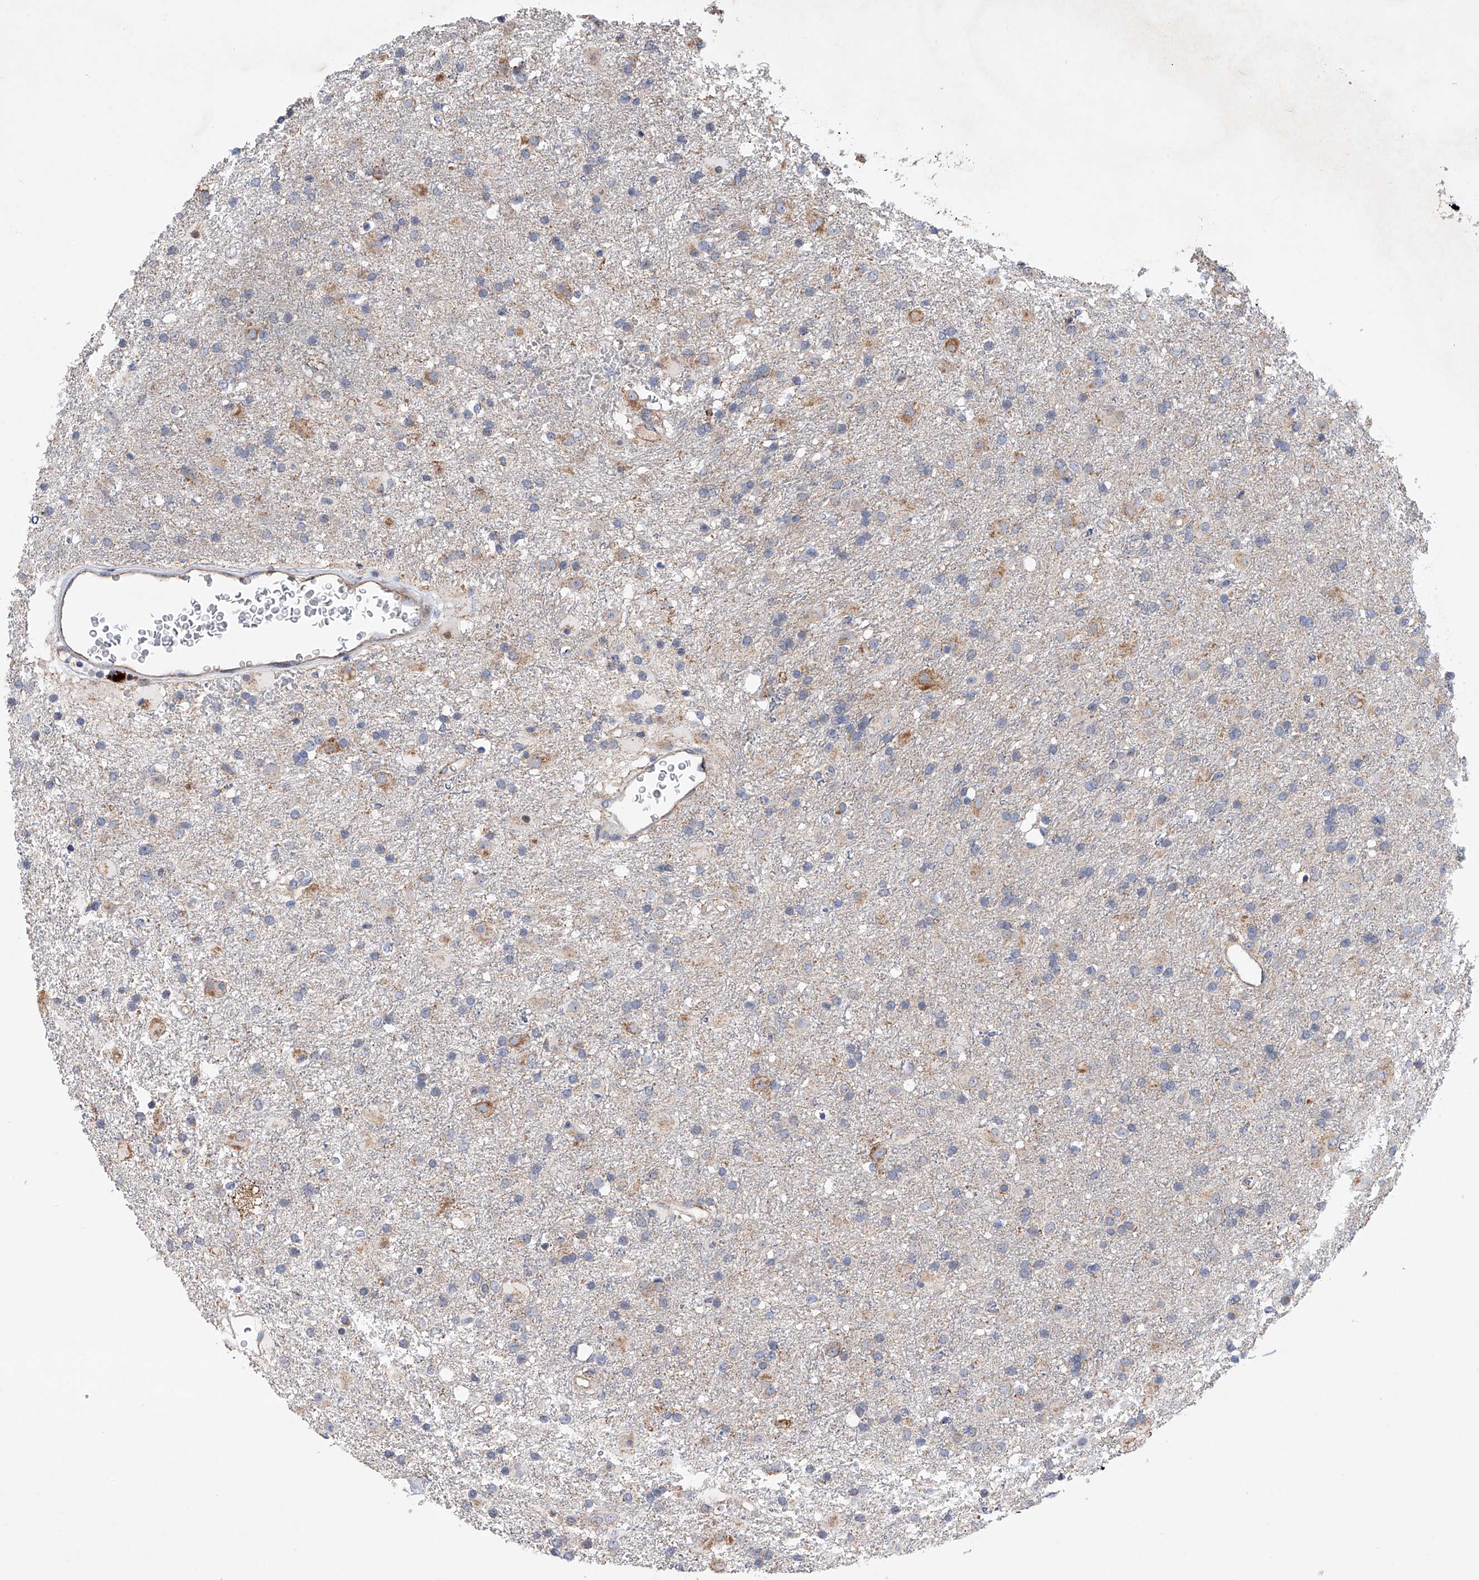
{"staining": {"intensity": "moderate", "quantity": "<25%", "location": "cytoplasmic/membranous"}, "tissue": "glioma", "cell_type": "Tumor cells", "image_type": "cancer", "snomed": [{"axis": "morphology", "description": "Glioma, malignant, Low grade"}, {"axis": "topography", "description": "Brain"}], "caption": "Malignant glioma (low-grade) stained for a protein exhibits moderate cytoplasmic/membranous positivity in tumor cells.", "gene": "CDH12", "patient": {"sex": "male", "age": 65}}